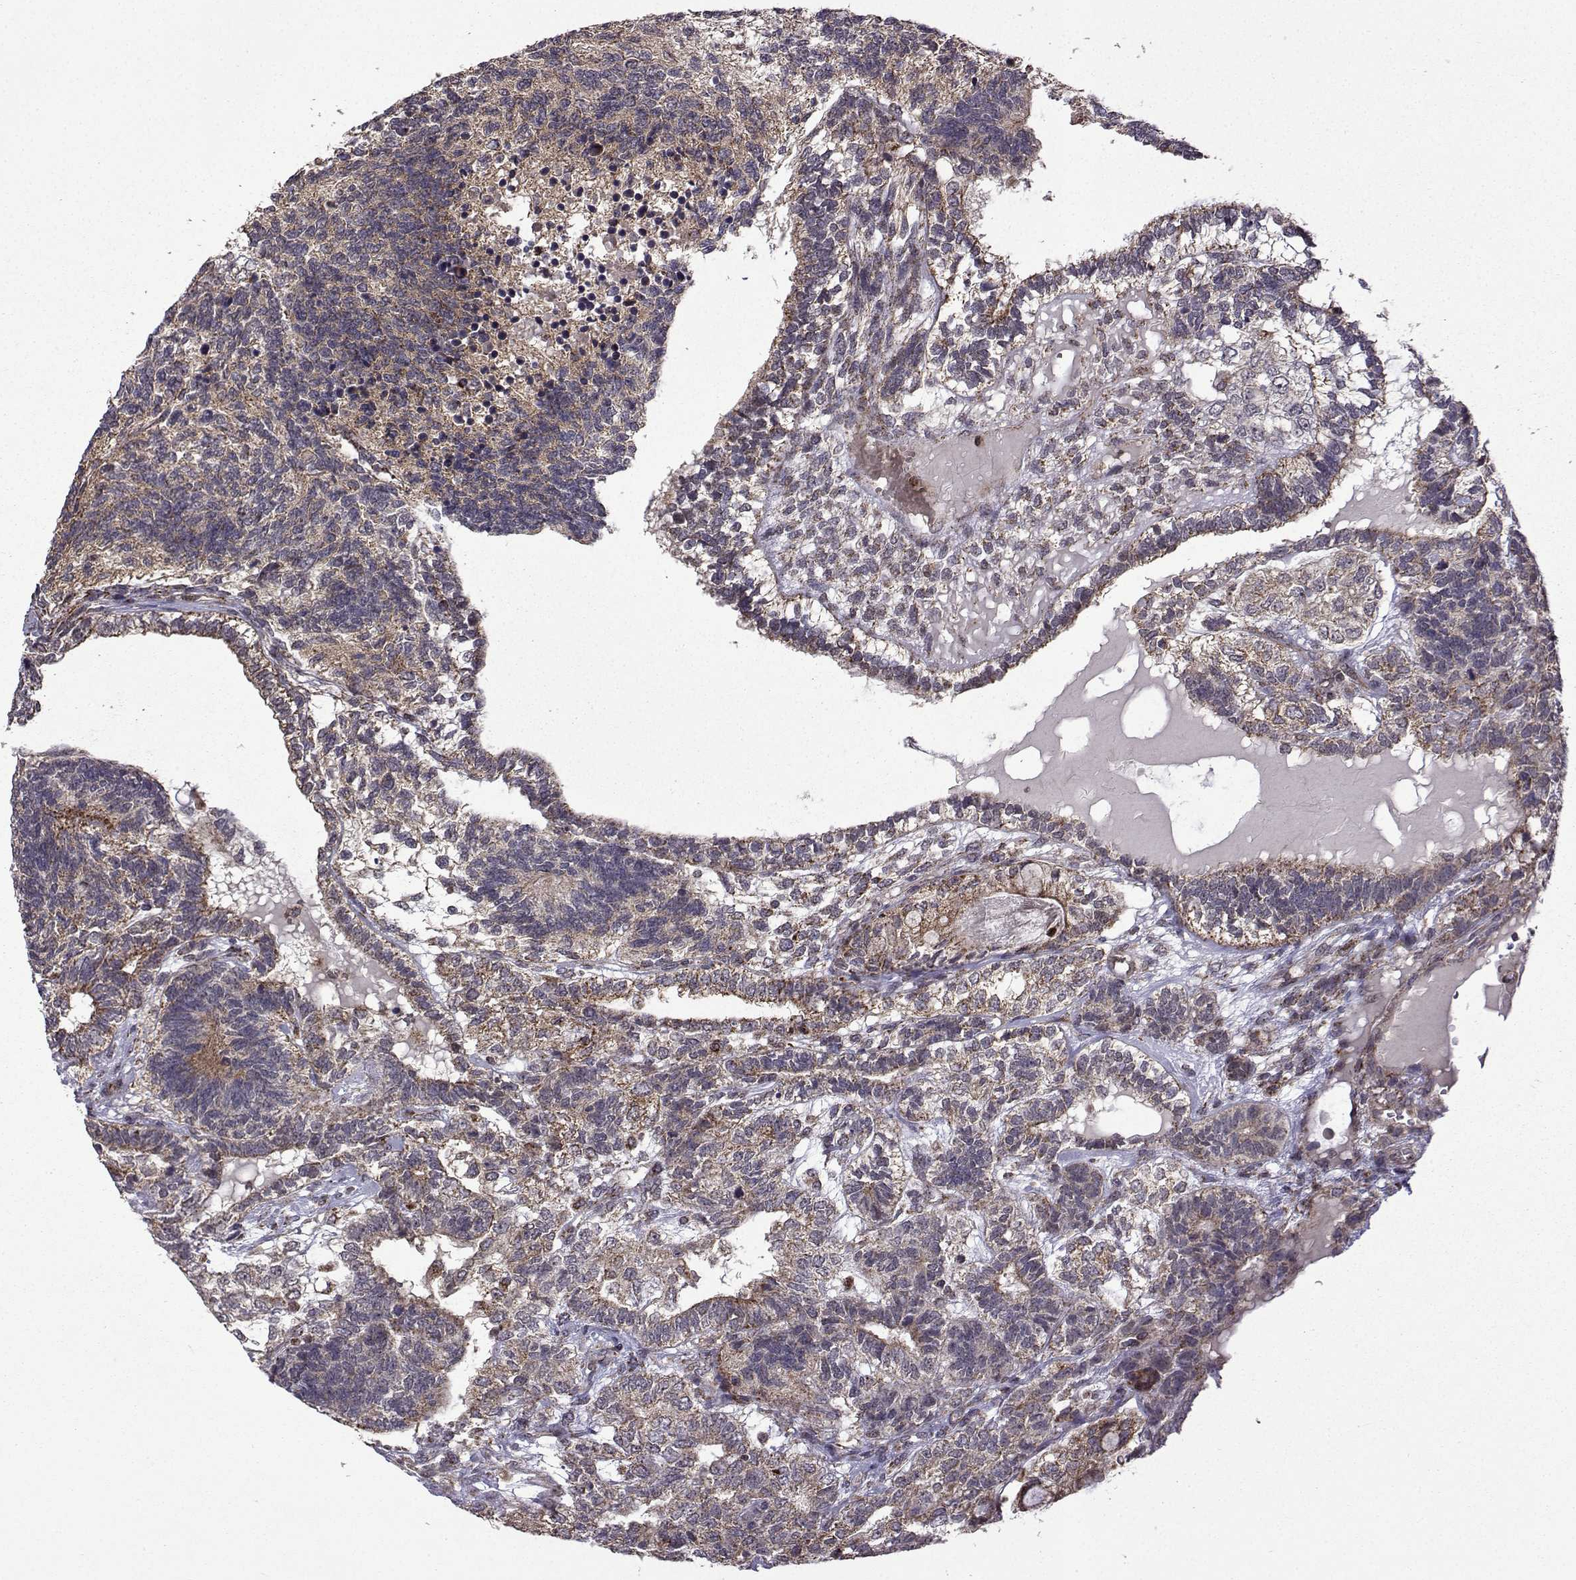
{"staining": {"intensity": "weak", "quantity": "25%-75%", "location": "cytoplasmic/membranous"}, "tissue": "testis cancer", "cell_type": "Tumor cells", "image_type": "cancer", "snomed": [{"axis": "morphology", "description": "Seminoma, NOS"}, {"axis": "morphology", "description": "Carcinoma, Embryonal, NOS"}, {"axis": "topography", "description": "Testis"}], "caption": "DAB immunohistochemical staining of human testis cancer shows weak cytoplasmic/membranous protein staining in approximately 25%-75% of tumor cells. (DAB (3,3'-diaminobenzidine) = brown stain, brightfield microscopy at high magnification).", "gene": "TAB2", "patient": {"sex": "male", "age": 41}}